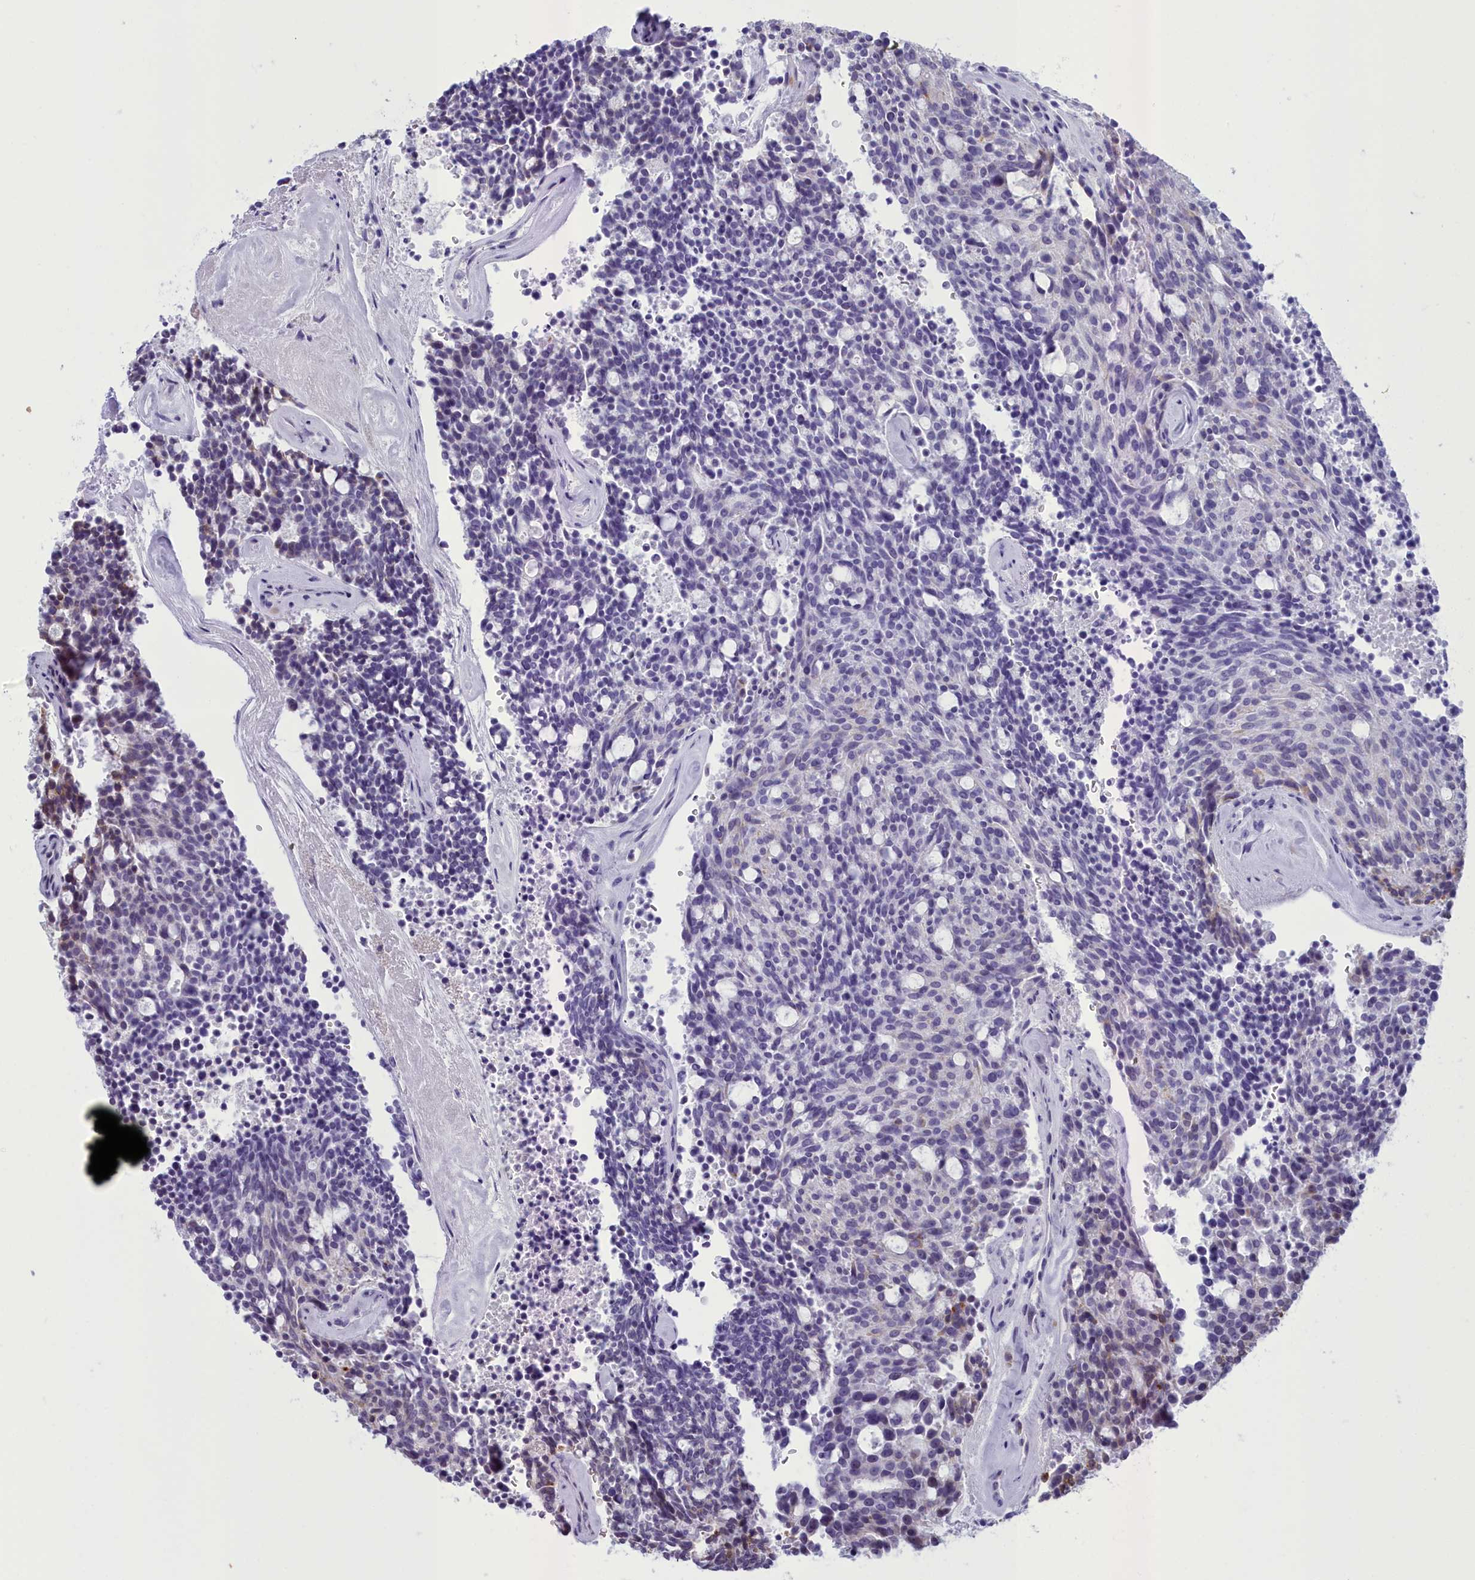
{"staining": {"intensity": "moderate", "quantity": "<25%", "location": "cytoplasmic/membranous"}, "tissue": "carcinoid", "cell_type": "Tumor cells", "image_type": "cancer", "snomed": [{"axis": "morphology", "description": "Carcinoid, malignant, NOS"}, {"axis": "topography", "description": "Pancreas"}], "caption": "Immunohistochemistry histopathology image of neoplastic tissue: human carcinoid stained using immunohistochemistry (IHC) displays low levels of moderate protein expression localized specifically in the cytoplasmic/membranous of tumor cells, appearing as a cytoplasmic/membranous brown color.", "gene": "CEACAM19", "patient": {"sex": "female", "age": 54}}